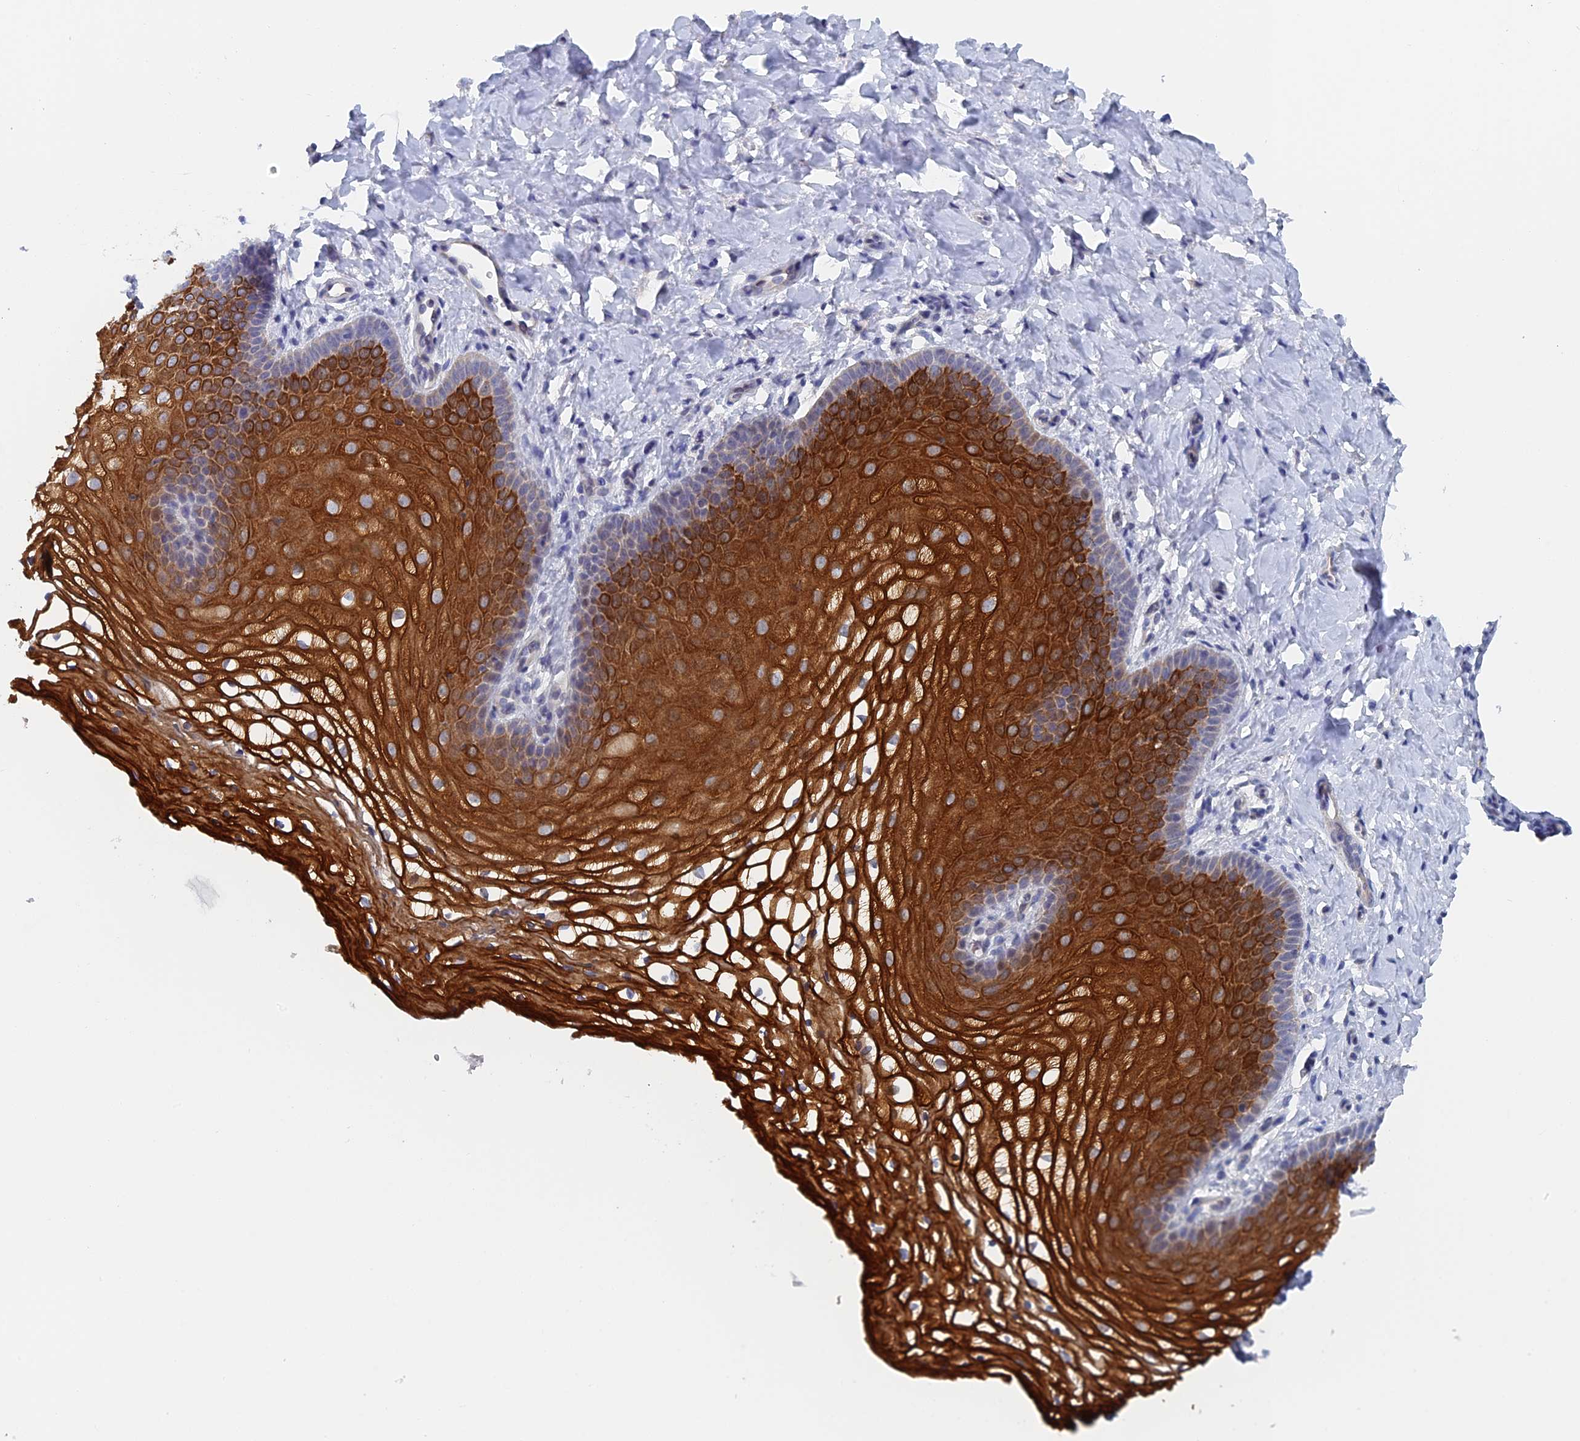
{"staining": {"intensity": "strong", "quantity": ">75%", "location": "cytoplasmic/membranous"}, "tissue": "vagina", "cell_type": "Squamous epithelial cells", "image_type": "normal", "snomed": [{"axis": "morphology", "description": "Normal tissue, NOS"}, {"axis": "topography", "description": "Vagina"}], "caption": "Immunohistochemical staining of unremarkable vagina reveals high levels of strong cytoplasmic/membranous expression in about >75% of squamous epithelial cells.", "gene": "GMNC", "patient": {"sex": "female", "age": 68}}